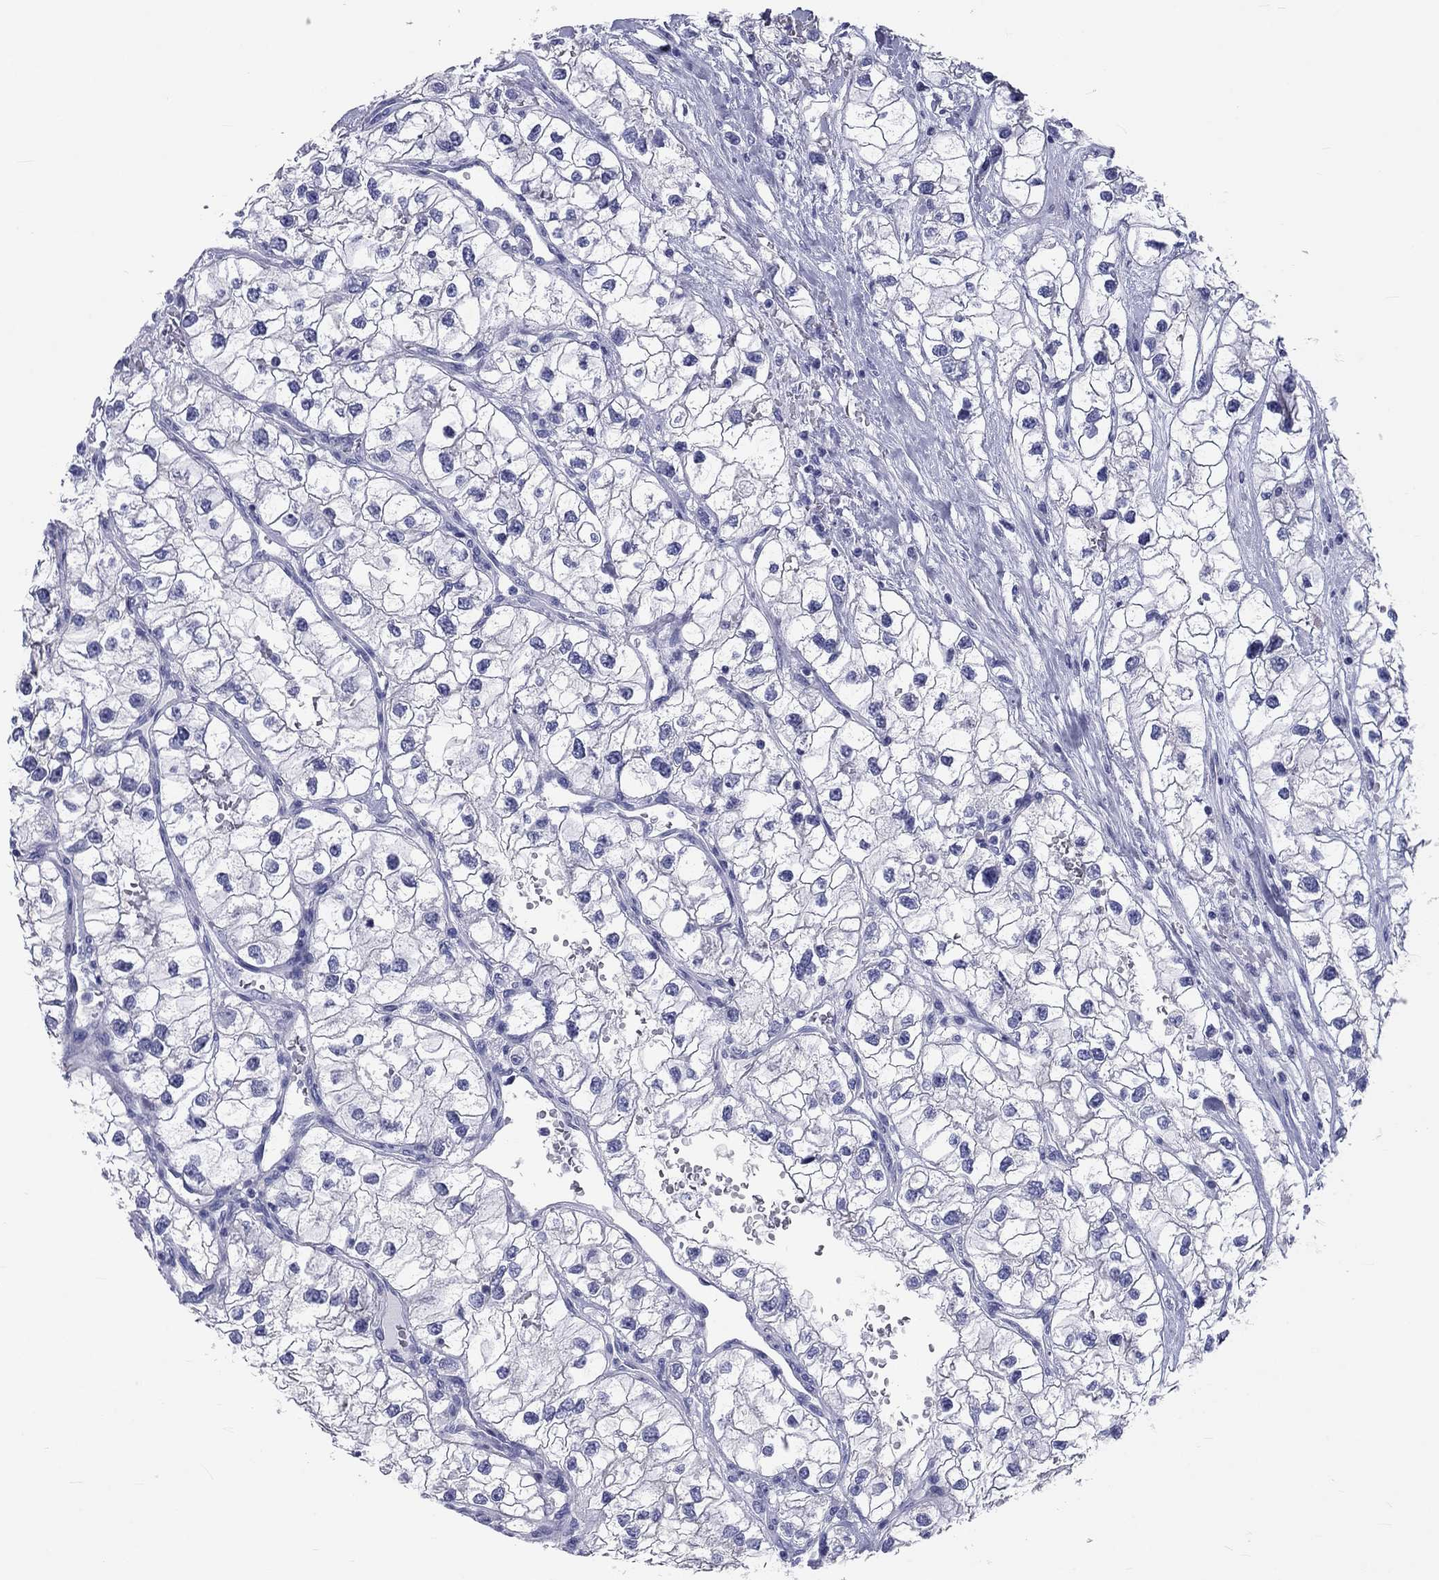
{"staining": {"intensity": "negative", "quantity": "none", "location": "none"}, "tissue": "renal cancer", "cell_type": "Tumor cells", "image_type": "cancer", "snomed": [{"axis": "morphology", "description": "Adenocarcinoma, NOS"}, {"axis": "topography", "description": "Kidney"}], "caption": "This is a histopathology image of IHC staining of renal cancer, which shows no staining in tumor cells.", "gene": "DNALI1", "patient": {"sex": "male", "age": 59}}